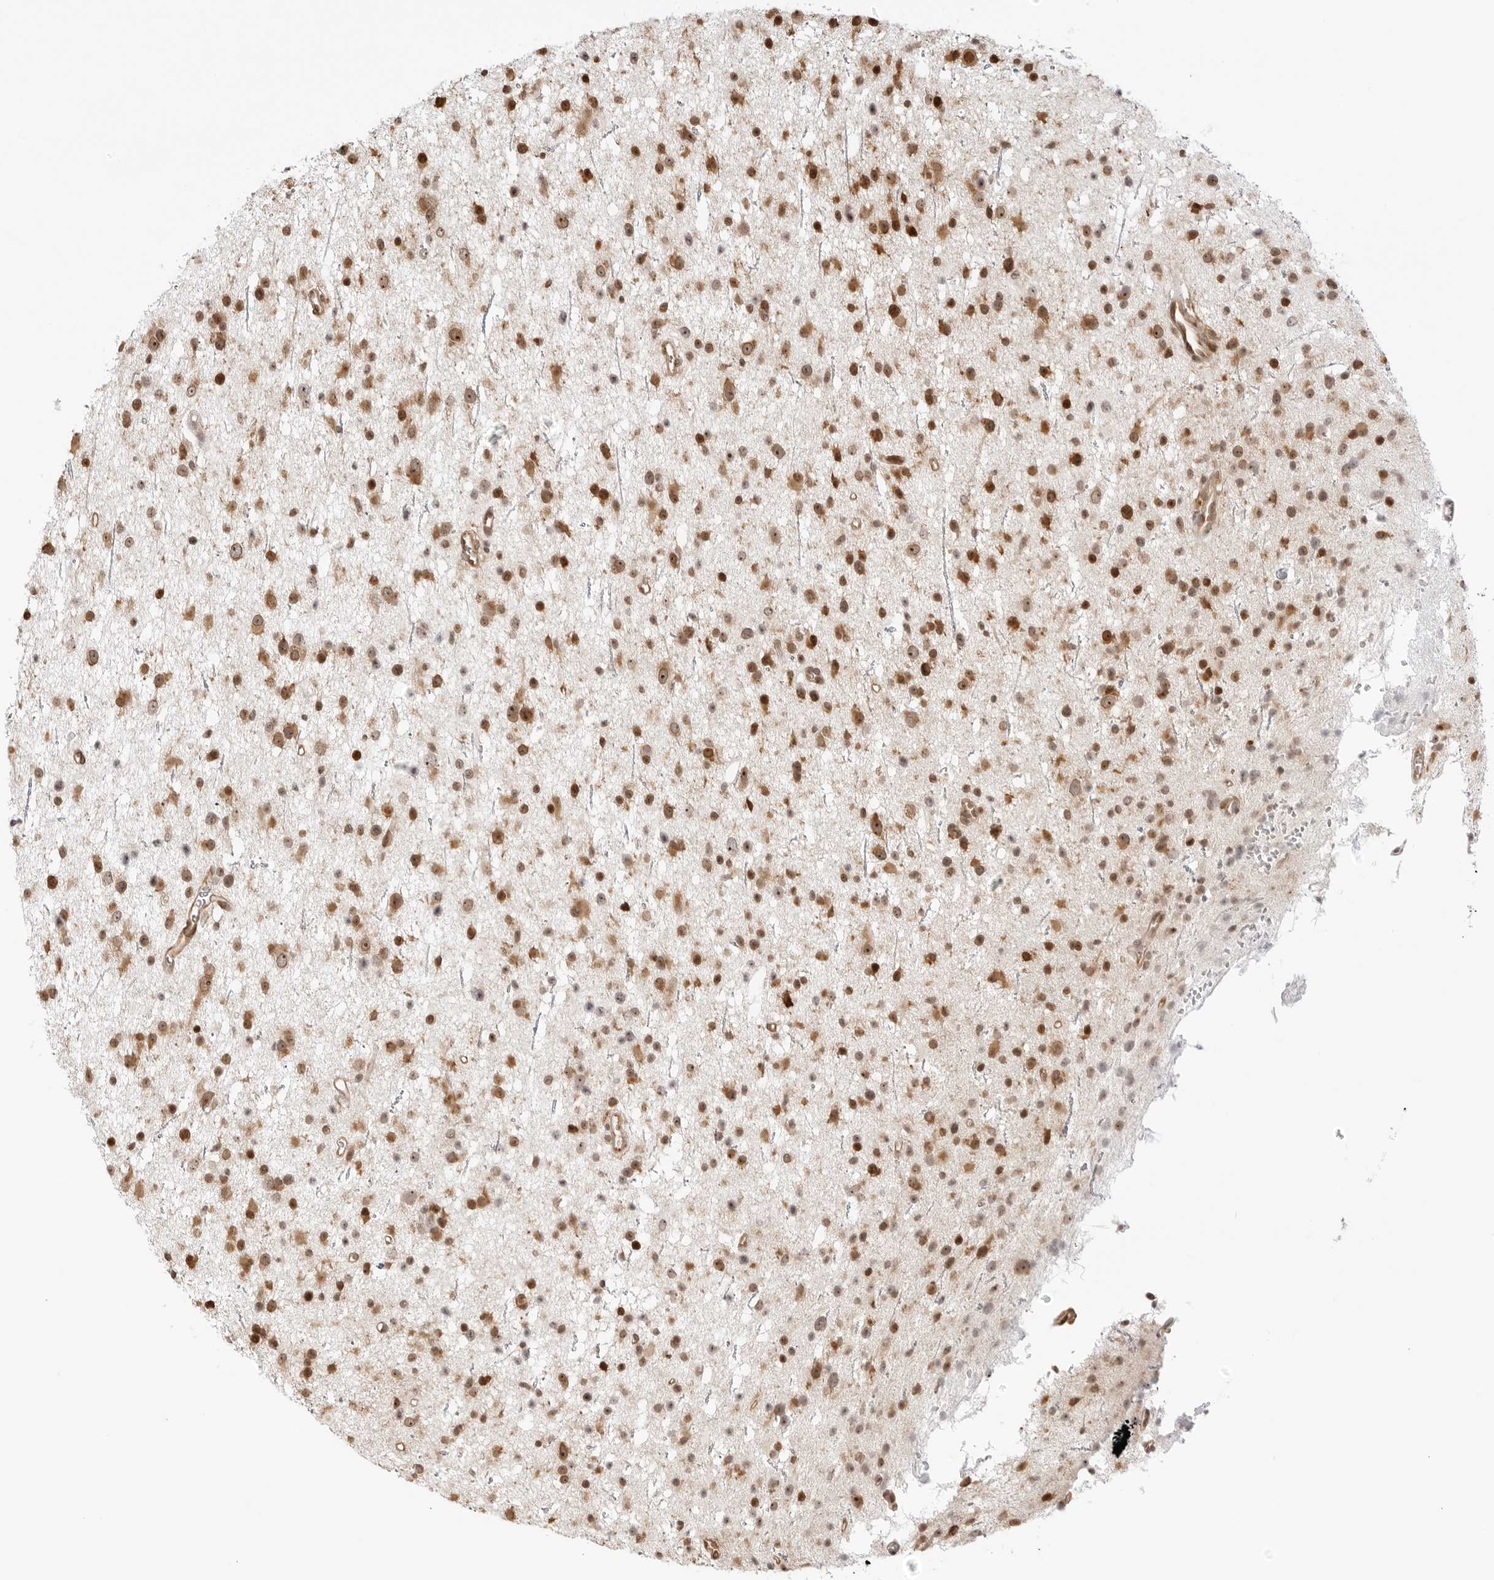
{"staining": {"intensity": "strong", "quantity": ">75%", "location": "nuclear"}, "tissue": "glioma", "cell_type": "Tumor cells", "image_type": "cancer", "snomed": [{"axis": "morphology", "description": "Glioma, malignant, Low grade"}, {"axis": "topography", "description": "Cerebral cortex"}], "caption": "Tumor cells display high levels of strong nuclear staining in about >75% of cells in human malignant glioma (low-grade).", "gene": "FKBP14", "patient": {"sex": "female", "age": 39}}